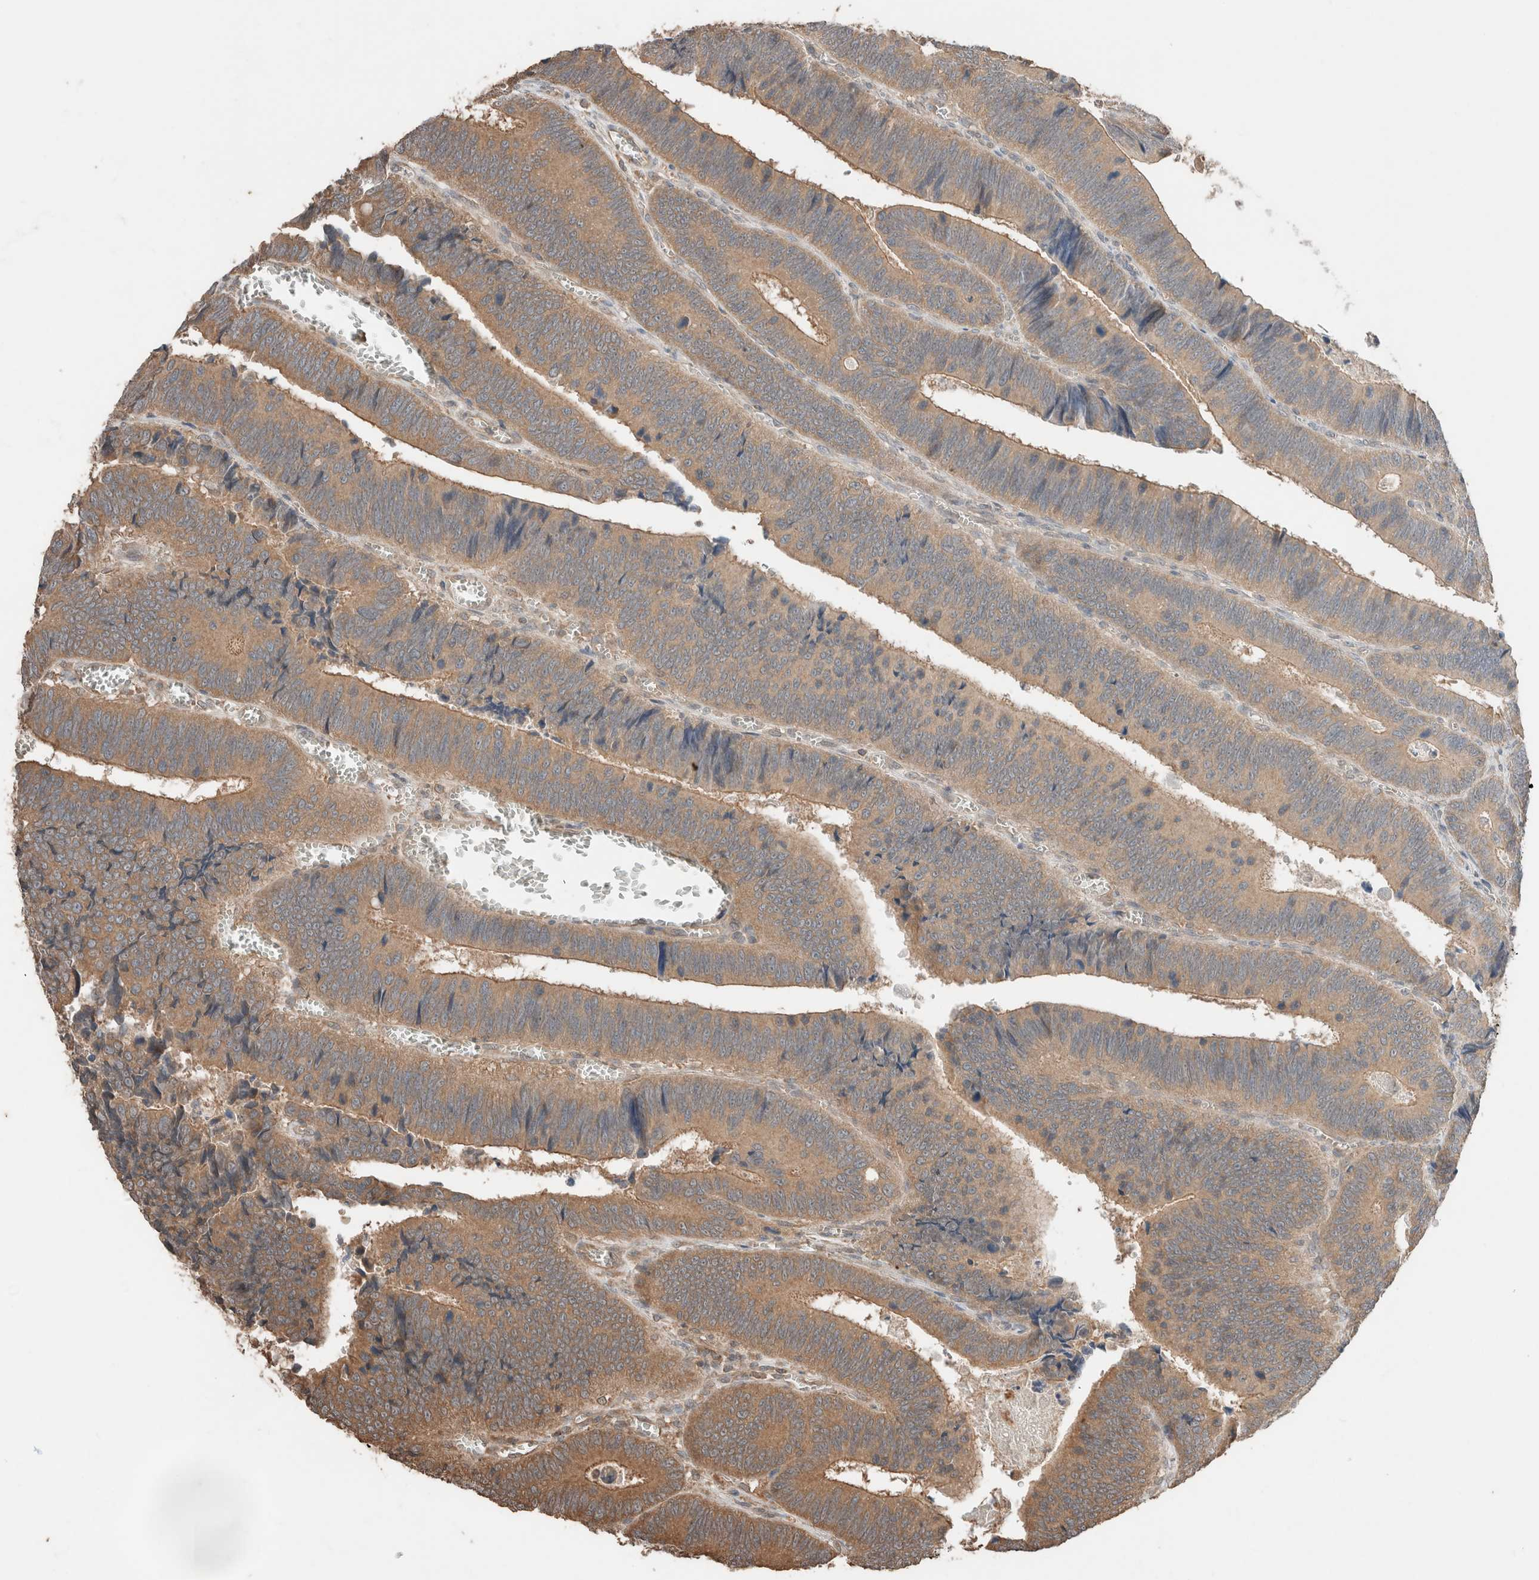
{"staining": {"intensity": "moderate", "quantity": ">75%", "location": "cytoplasmic/membranous"}, "tissue": "colorectal cancer", "cell_type": "Tumor cells", "image_type": "cancer", "snomed": [{"axis": "morphology", "description": "Inflammation, NOS"}, {"axis": "morphology", "description": "Adenocarcinoma, NOS"}, {"axis": "topography", "description": "Colon"}], "caption": "Colorectal cancer (adenocarcinoma) was stained to show a protein in brown. There is medium levels of moderate cytoplasmic/membranous expression in about >75% of tumor cells.", "gene": "ERAP2", "patient": {"sex": "male", "age": 72}}